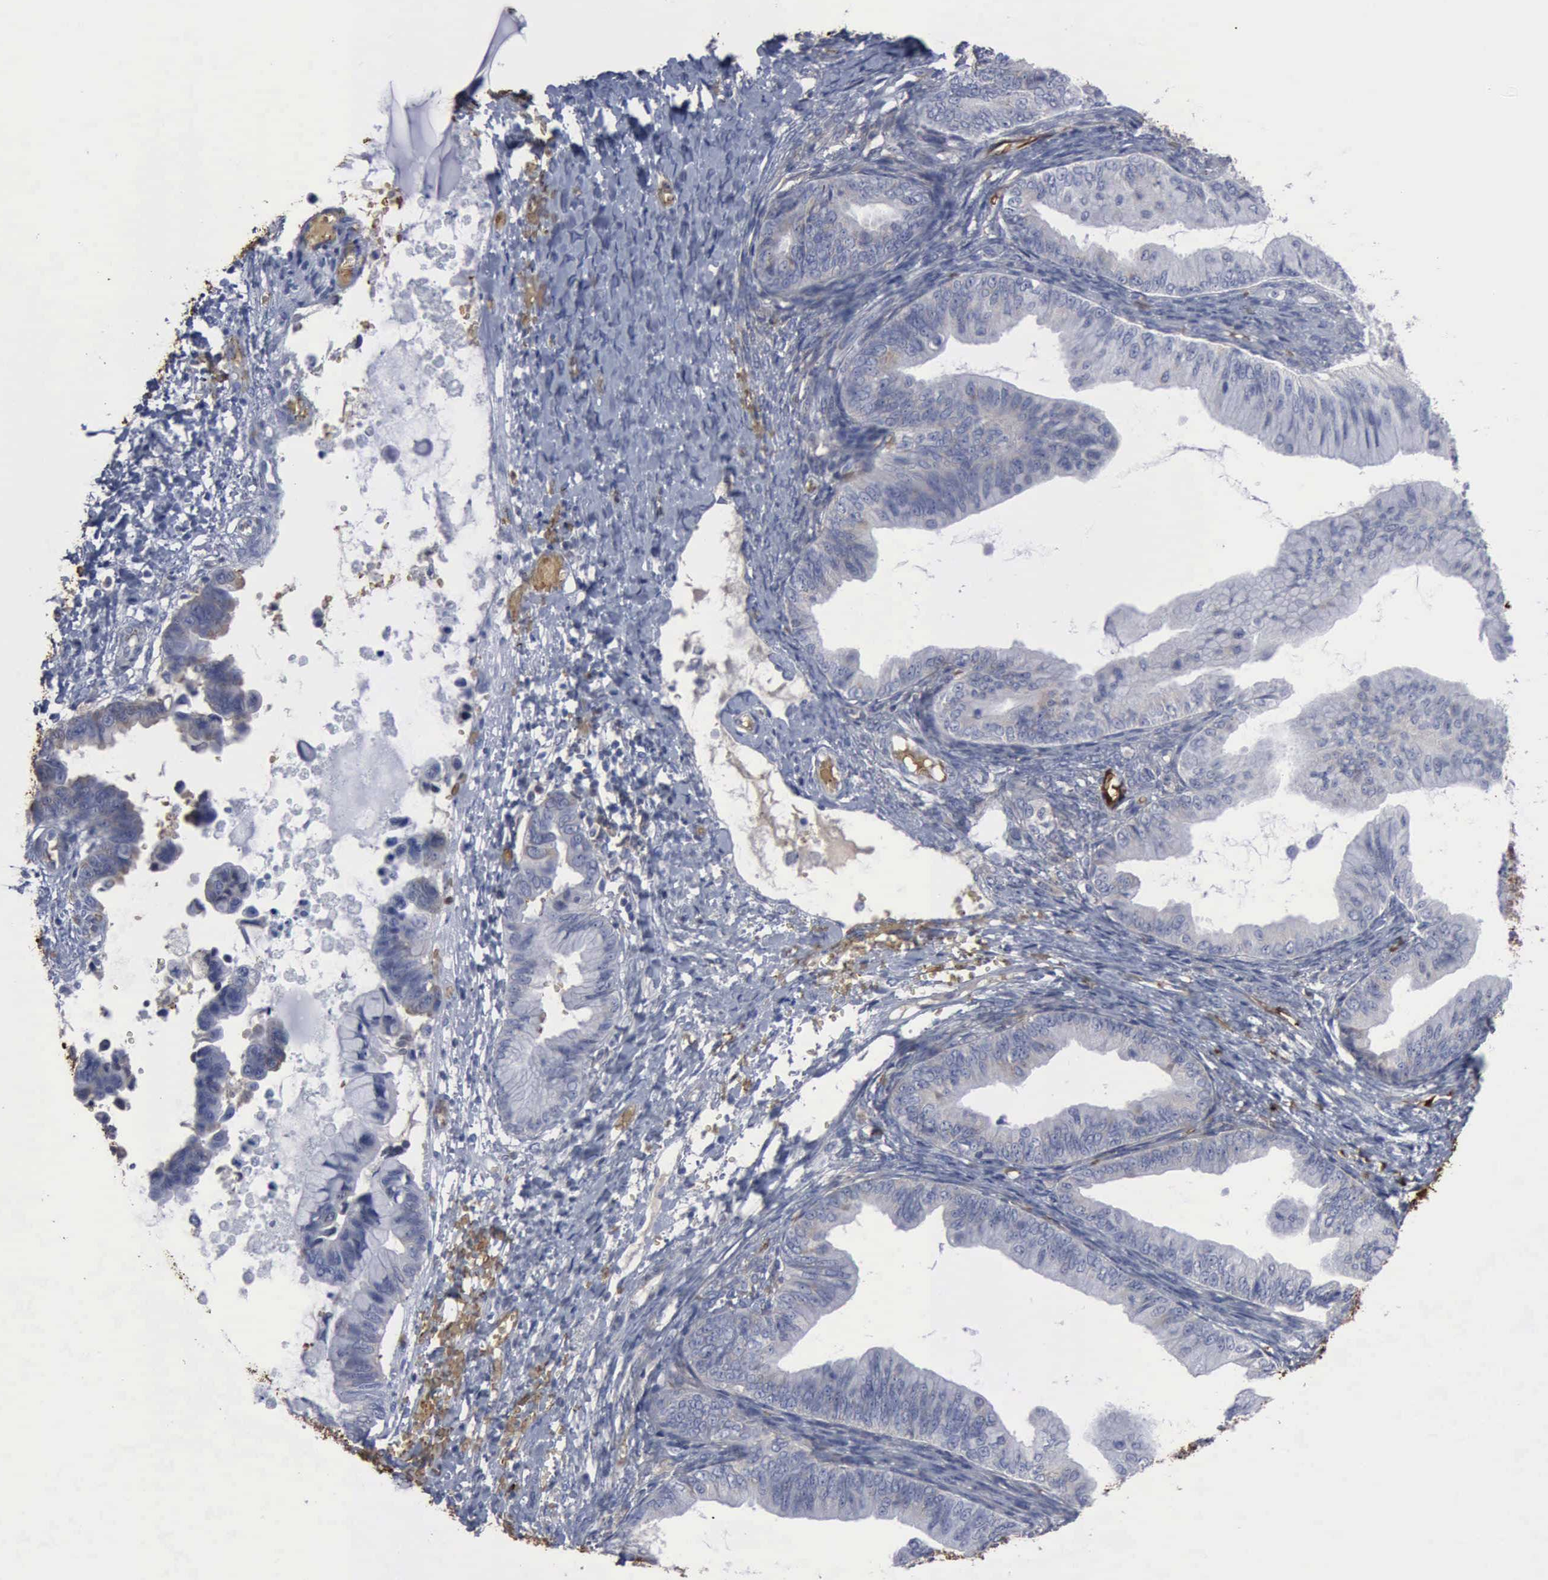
{"staining": {"intensity": "negative", "quantity": "none", "location": "none"}, "tissue": "ovarian cancer", "cell_type": "Tumor cells", "image_type": "cancer", "snomed": [{"axis": "morphology", "description": "Cystadenocarcinoma, mucinous, NOS"}, {"axis": "topography", "description": "Ovary"}], "caption": "This micrograph is of ovarian cancer (mucinous cystadenocarcinoma) stained with immunohistochemistry (IHC) to label a protein in brown with the nuclei are counter-stained blue. There is no expression in tumor cells. (IHC, brightfield microscopy, high magnification).", "gene": "TGFB1", "patient": {"sex": "female", "age": 36}}